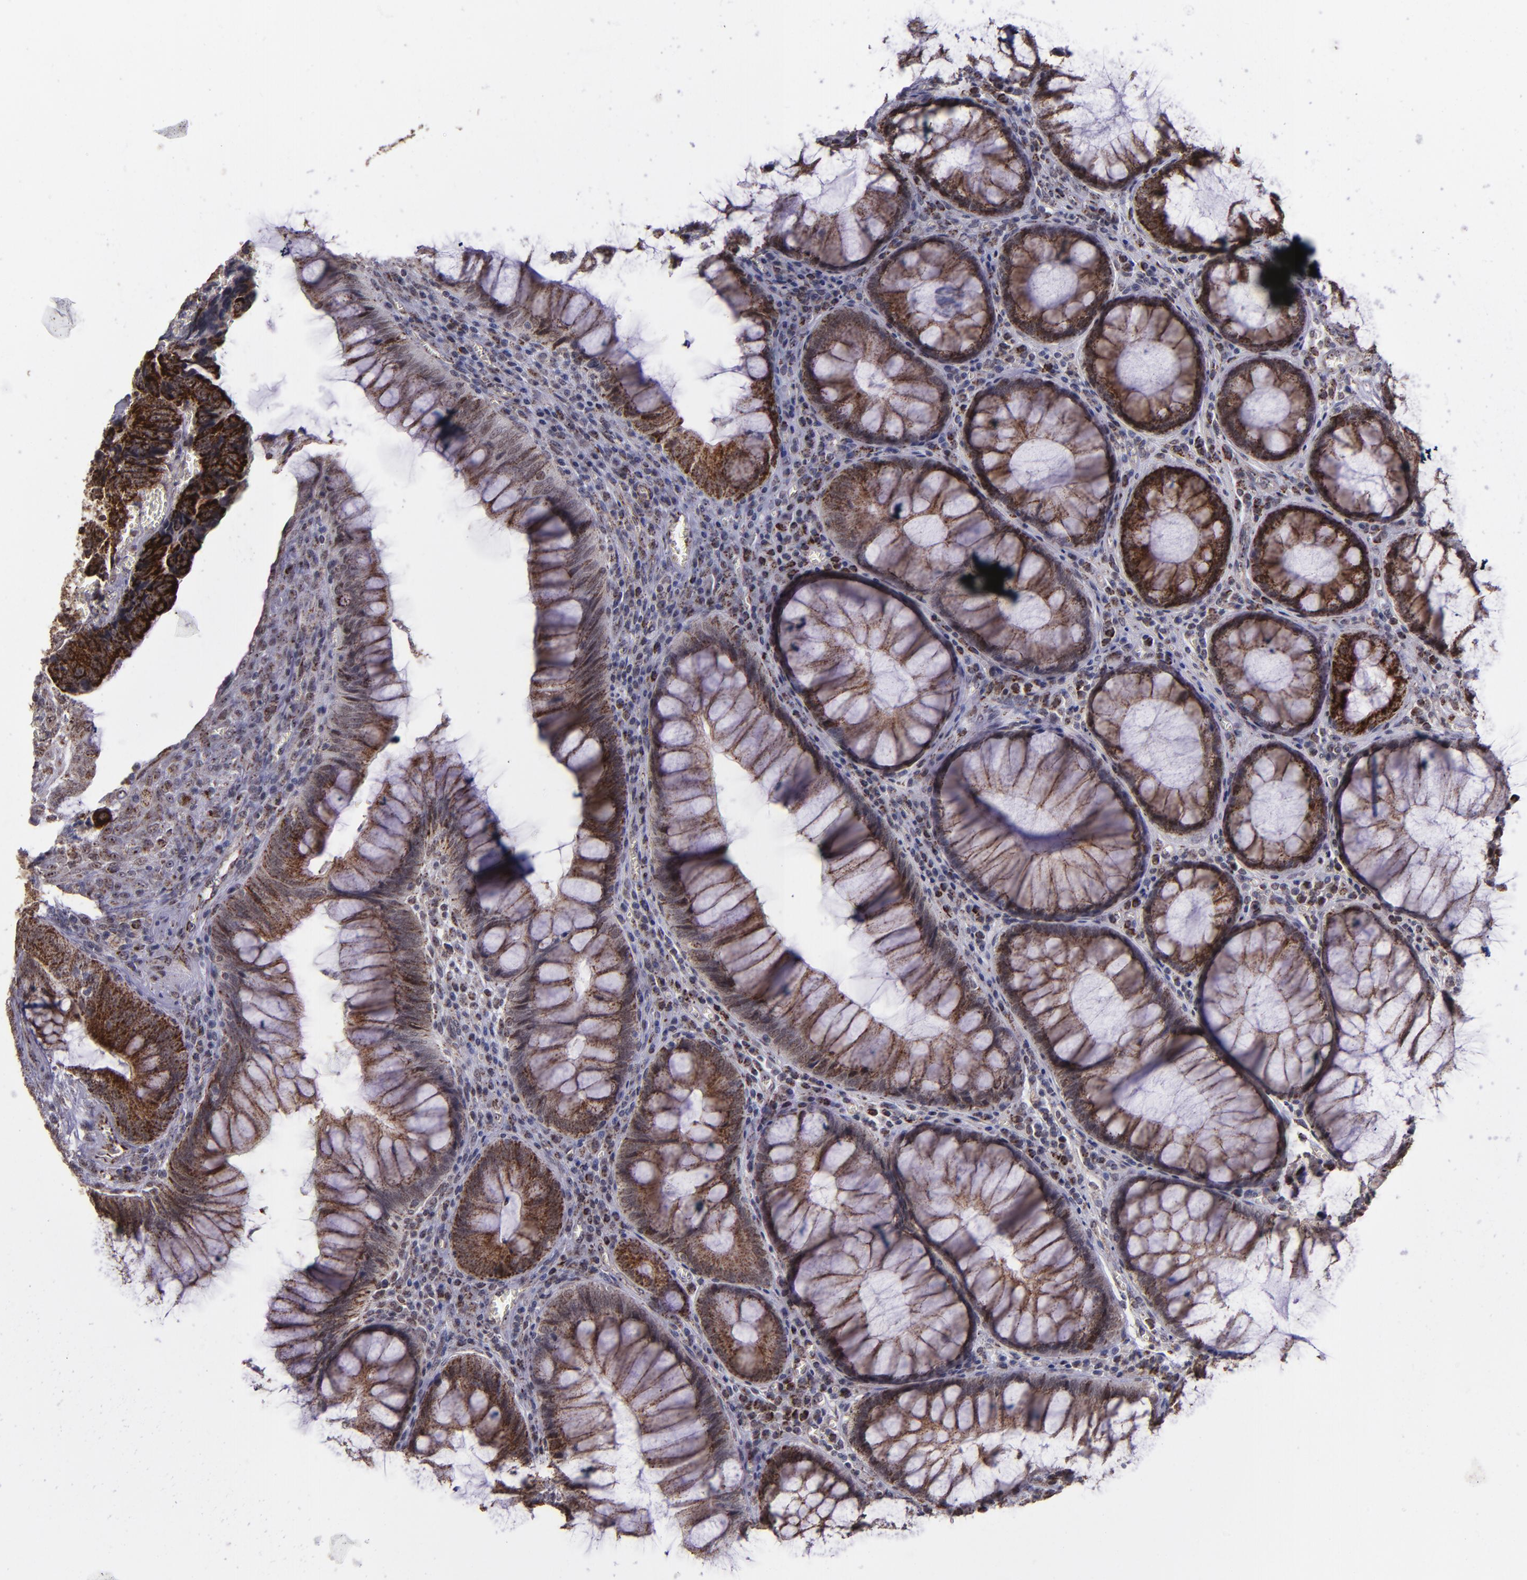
{"staining": {"intensity": "strong", "quantity": ">75%", "location": "cytoplasmic/membranous"}, "tissue": "colorectal cancer", "cell_type": "Tumor cells", "image_type": "cancer", "snomed": [{"axis": "morphology", "description": "Adenocarcinoma, NOS"}, {"axis": "topography", "description": "Colon"}], "caption": "Human colorectal adenocarcinoma stained with a brown dye exhibits strong cytoplasmic/membranous positive staining in approximately >75% of tumor cells.", "gene": "LONP1", "patient": {"sex": "male", "age": 72}}